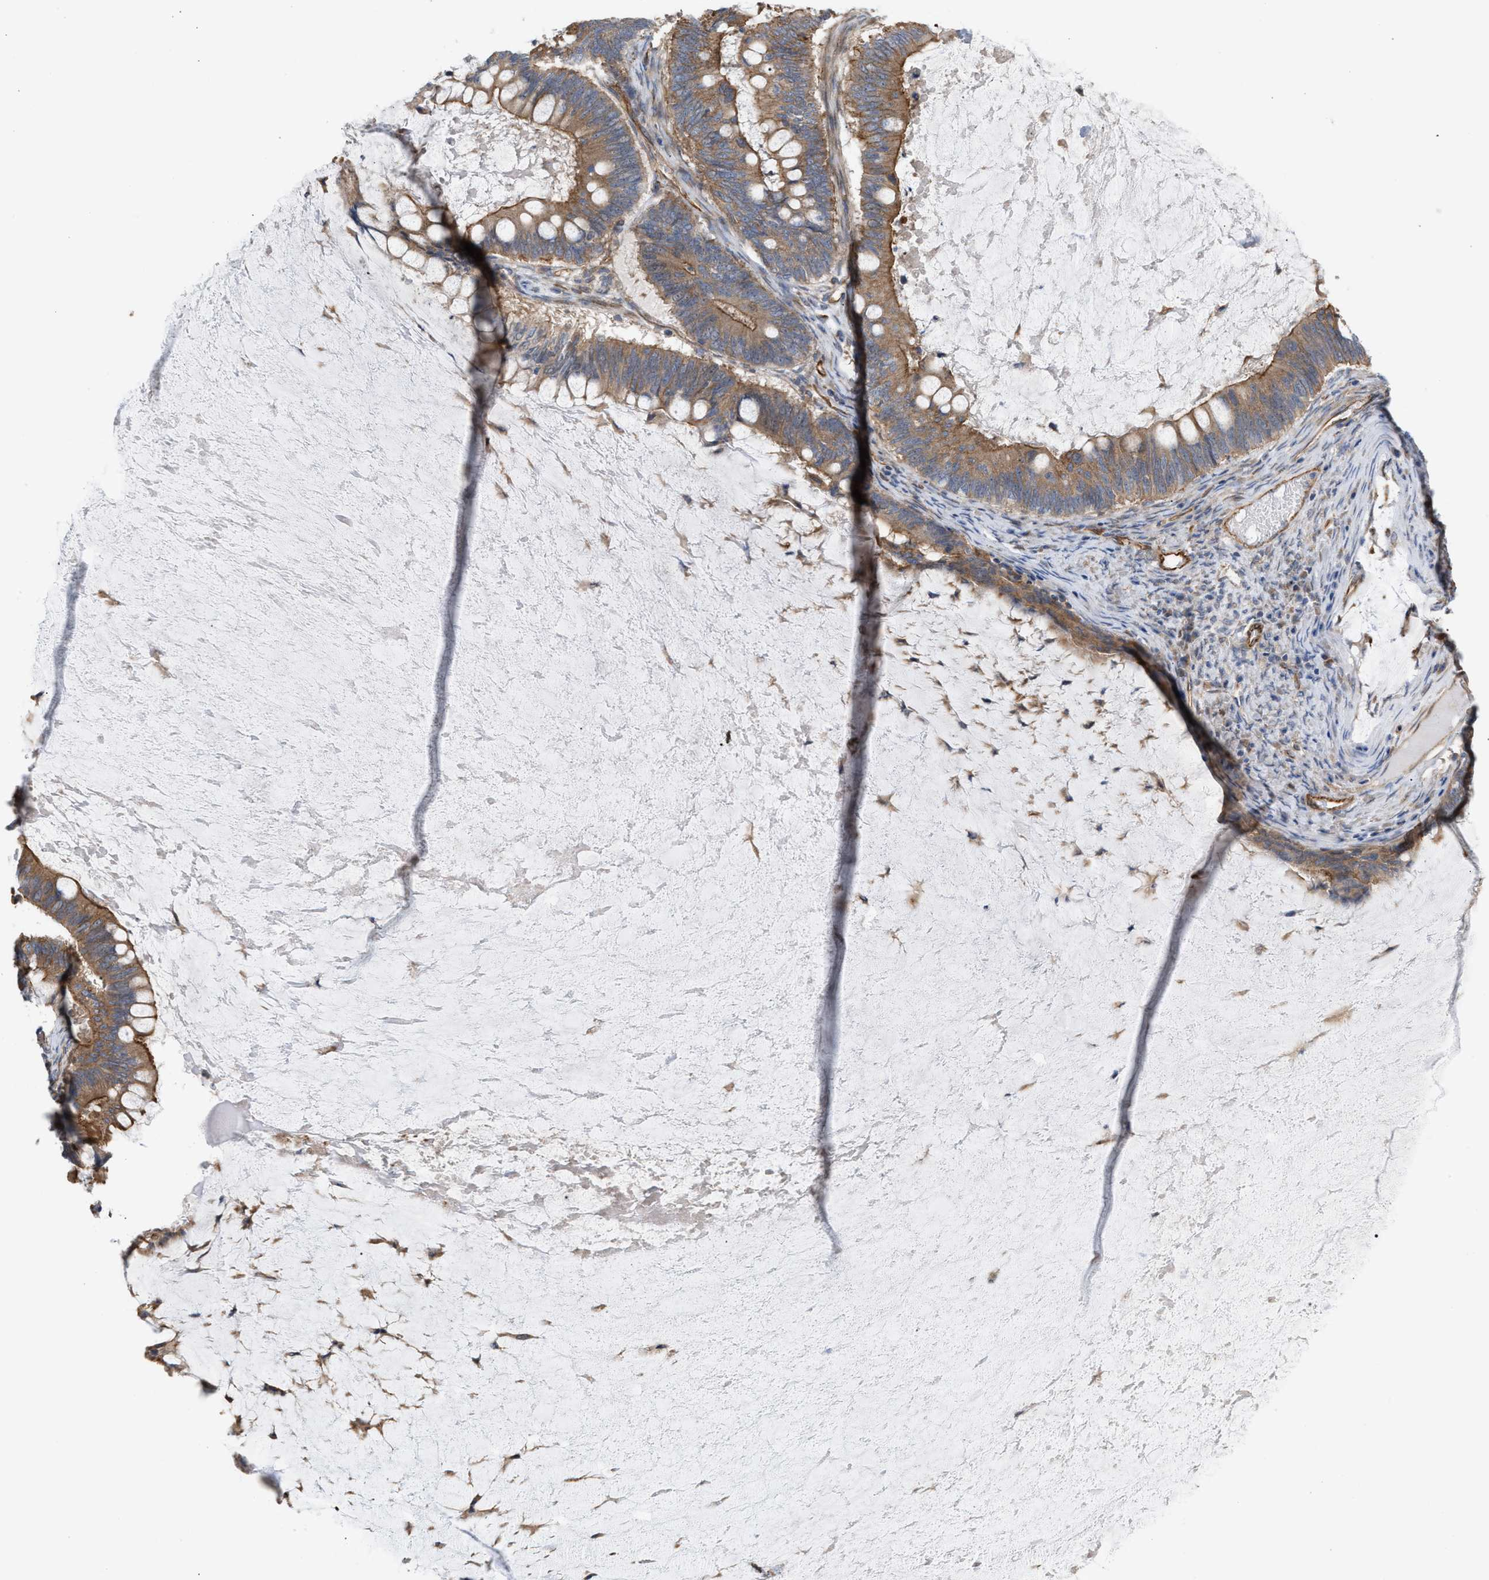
{"staining": {"intensity": "moderate", "quantity": ">75%", "location": "cytoplasmic/membranous"}, "tissue": "ovarian cancer", "cell_type": "Tumor cells", "image_type": "cancer", "snomed": [{"axis": "morphology", "description": "Cystadenocarcinoma, mucinous, NOS"}, {"axis": "topography", "description": "Ovary"}], "caption": "Mucinous cystadenocarcinoma (ovarian) was stained to show a protein in brown. There is medium levels of moderate cytoplasmic/membranous staining in about >75% of tumor cells.", "gene": "EPS15L1", "patient": {"sex": "female", "age": 61}}